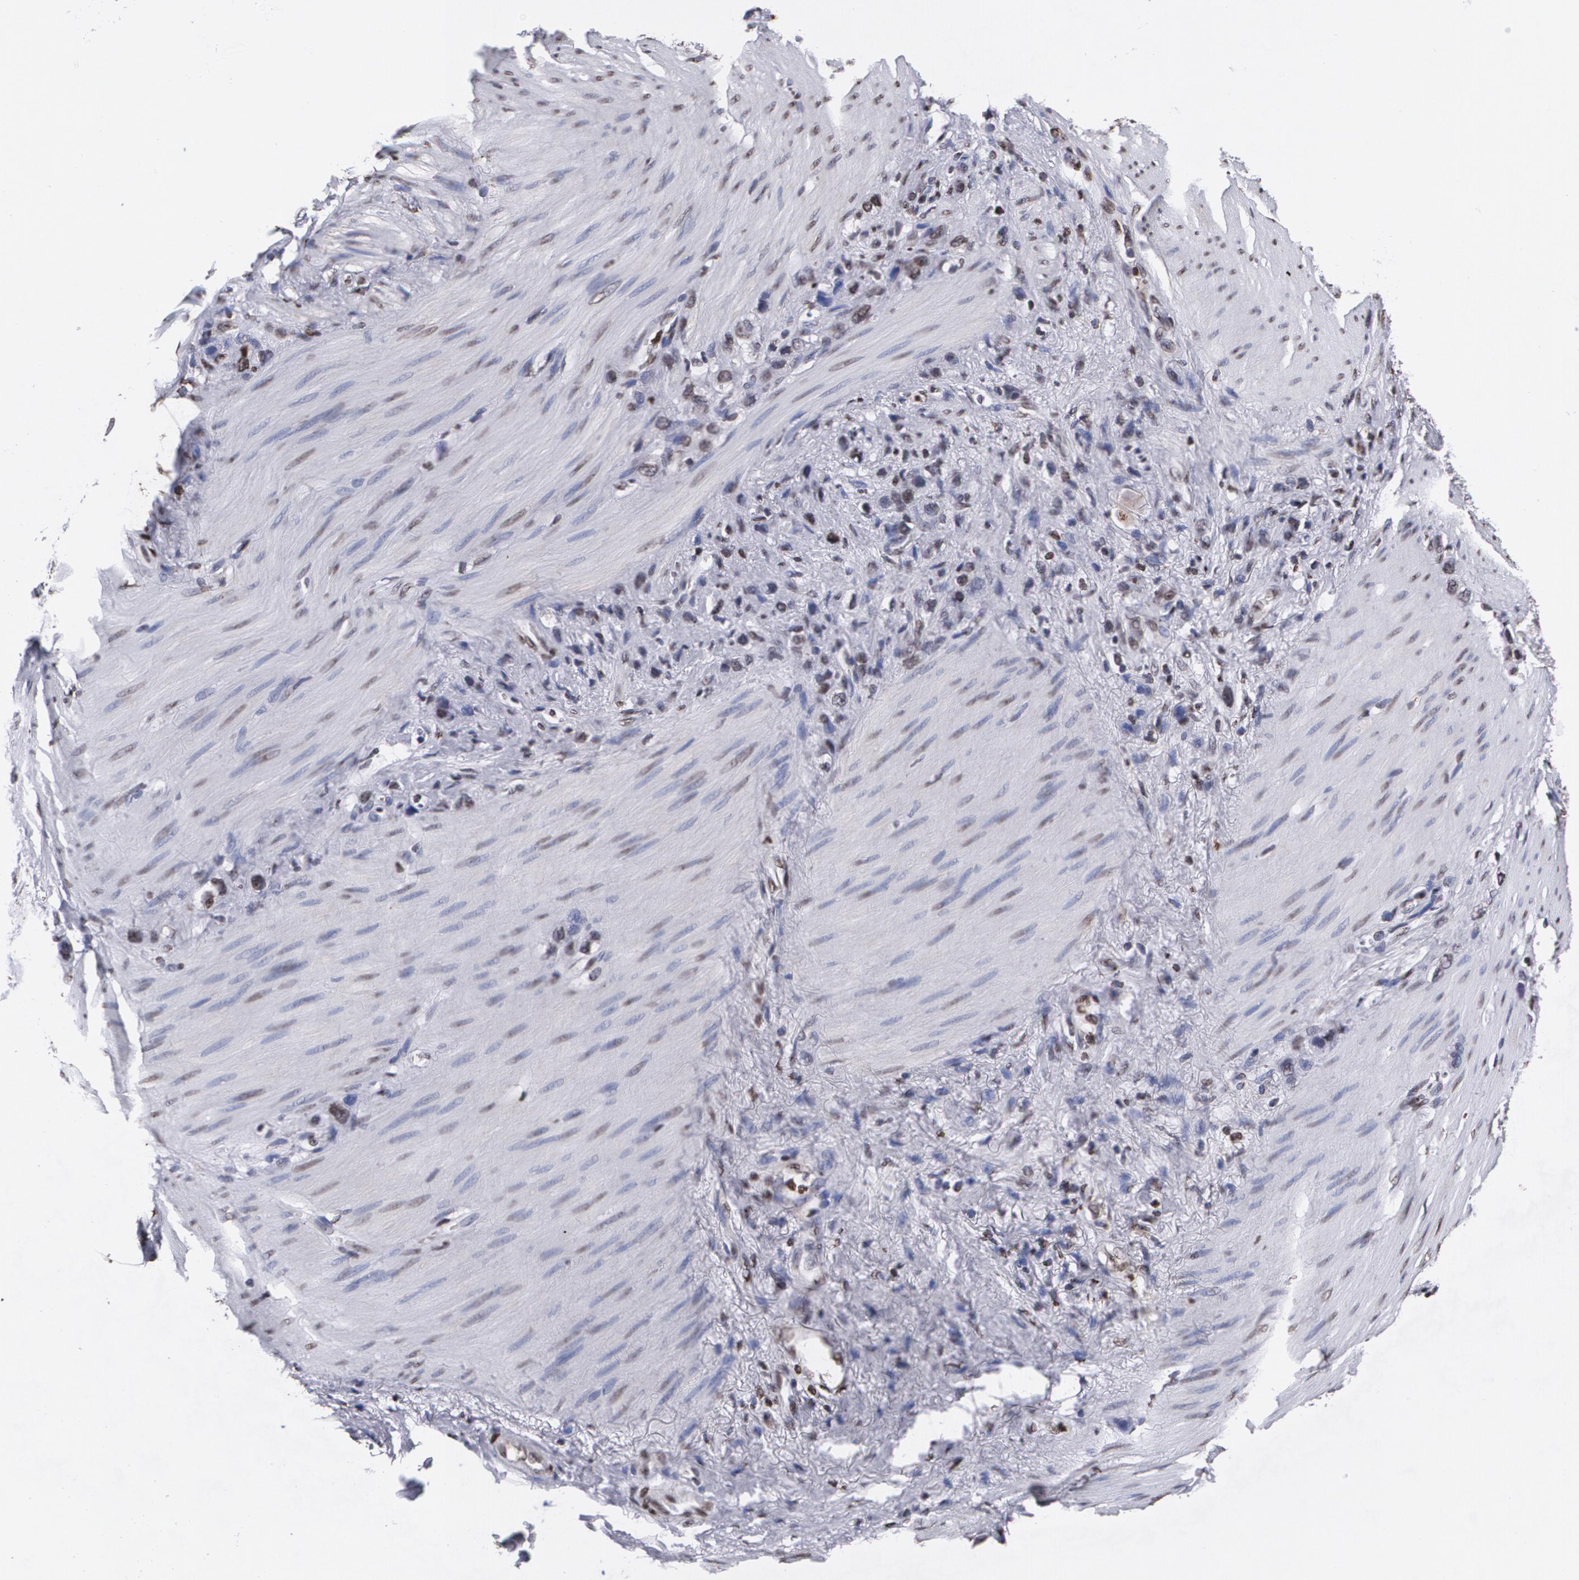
{"staining": {"intensity": "negative", "quantity": "none", "location": "none"}, "tissue": "stomach cancer", "cell_type": "Tumor cells", "image_type": "cancer", "snomed": [{"axis": "morphology", "description": "Normal tissue, NOS"}, {"axis": "morphology", "description": "Adenocarcinoma, NOS"}, {"axis": "morphology", "description": "Adenocarcinoma, High grade"}, {"axis": "topography", "description": "Stomach, upper"}, {"axis": "topography", "description": "Stomach"}], "caption": "Immunohistochemistry (IHC) of human adenocarcinoma (stomach) shows no expression in tumor cells. The staining was performed using DAB (3,3'-diaminobenzidine) to visualize the protein expression in brown, while the nuclei were stained in blue with hematoxylin (Magnification: 20x).", "gene": "MVP", "patient": {"sex": "female", "age": 65}}